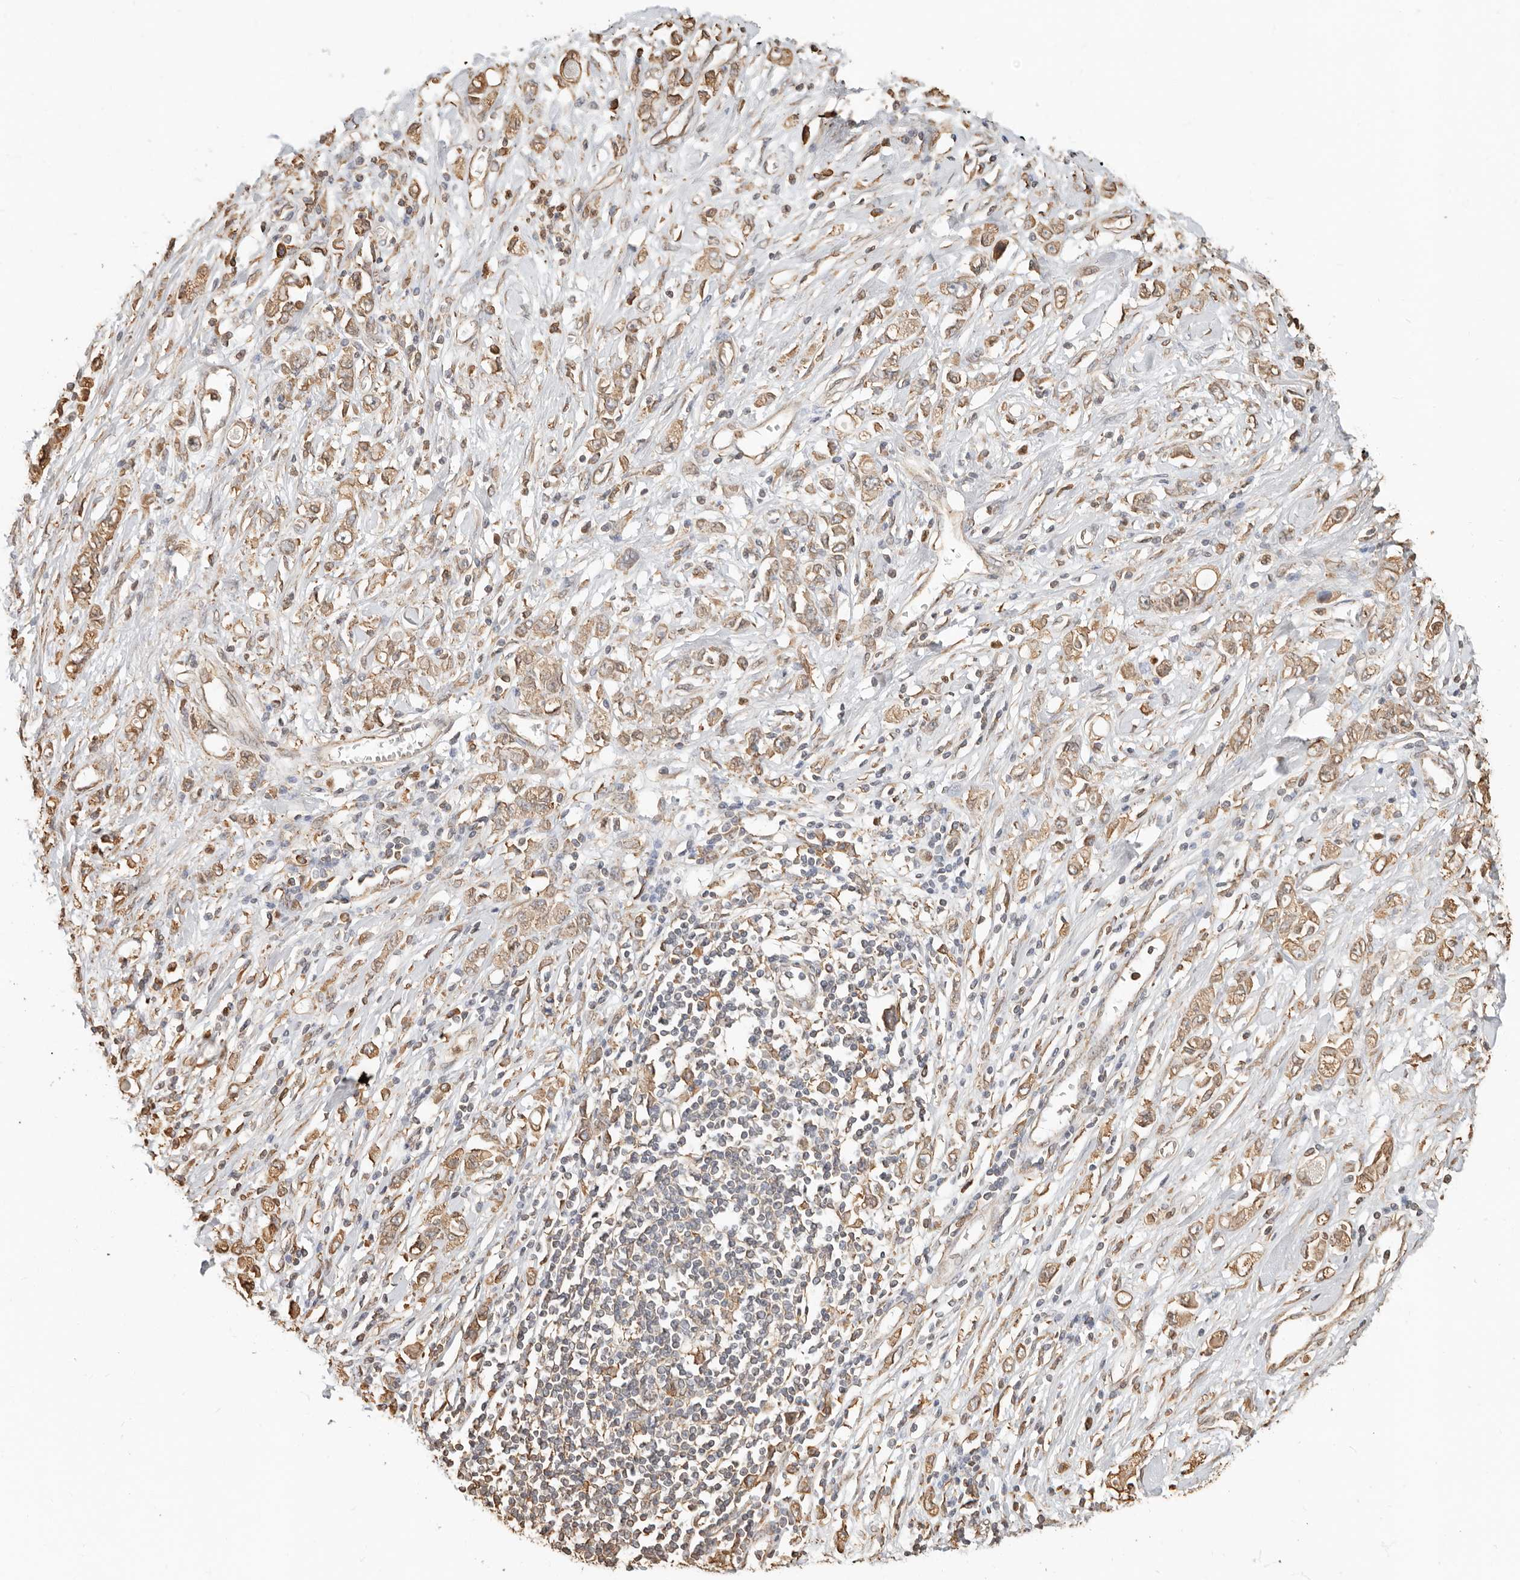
{"staining": {"intensity": "moderate", "quantity": ">75%", "location": "cytoplasmic/membranous"}, "tissue": "stomach cancer", "cell_type": "Tumor cells", "image_type": "cancer", "snomed": [{"axis": "morphology", "description": "Adenocarcinoma, NOS"}, {"axis": "topography", "description": "Stomach"}], "caption": "A brown stain labels moderate cytoplasmic/membranous positivity of a protein in human stomach adenocarcinoma tumor cells. Using DAB (3,3'-diaminobenzidine) (brown) and hematoxylin (blue) stains, captured at high magnification using brightfield microscopy.", "gene": "ARHGEF10L", "patient": {"sex": "female", "age": 76}}